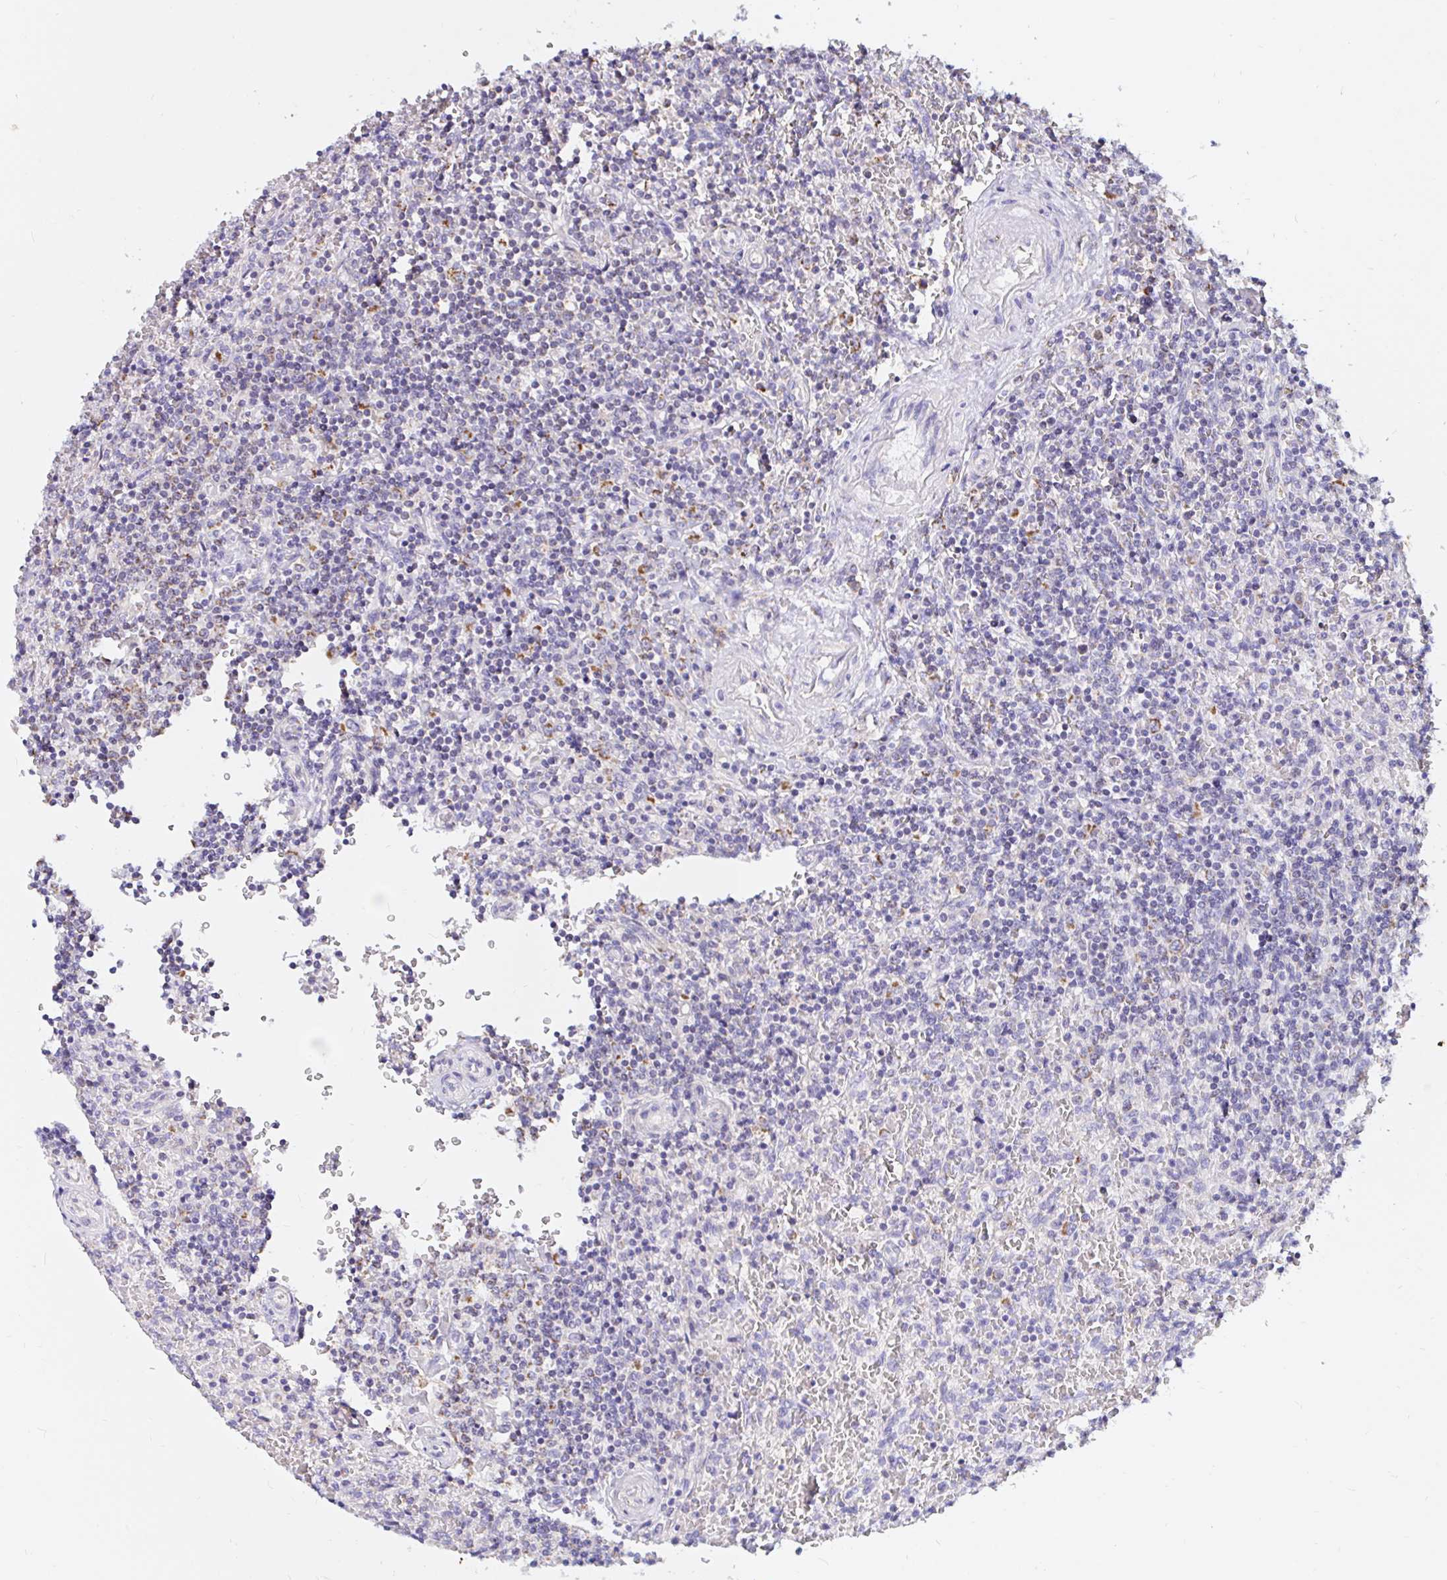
{"staining": {"intensity": "negative", "quantity": "none", "location": "none"}, "tissue": "lymphoma", "cell_type": "Tumor cells", "image_type": "cancer", "snomed": [{"axis": "morphology", "description": "Malignant lymphoma, non-Hodgkin's type, Low grade"}, {"axis": "topography", "description": "Spleen"}], "caption": "Tumor cells are negative for protein expression in human low-grade malignant lymphoma, non-Hodgkin's type.", "gene": "MSR1", "patient": {"sex": "female", "age": 64}}